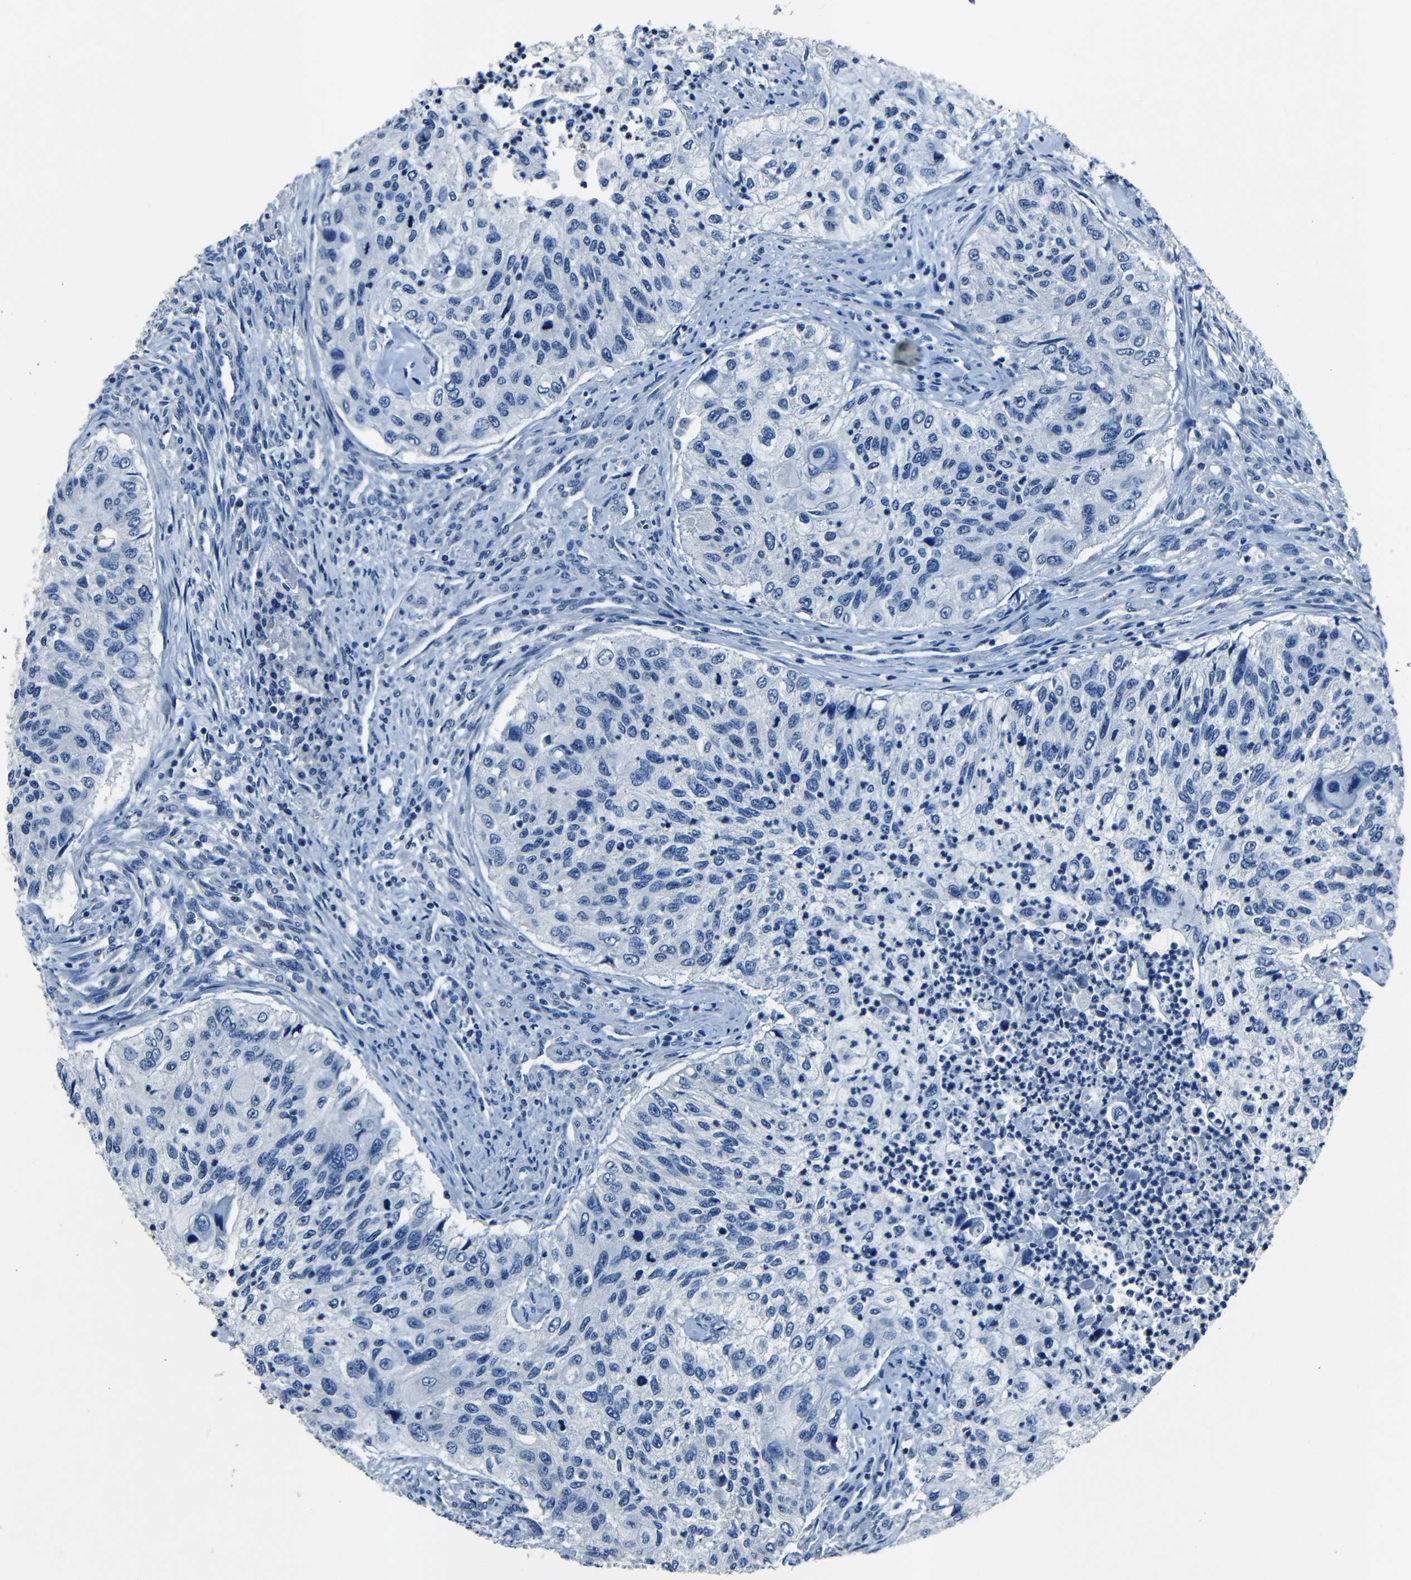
{"staining": {"intensity": "negative", "quantity": "none", "location": "none"}, "tissue": "urothelial cancer", "cell_type": "Tumor cells", "image_type": "cancer", "snomed": [{"axis": "morphology", "description": "Urothelial carcinoma, High grade"}, {"axis": "topography", "description": "Urinary bladder"}], "caption": "Human urothelial cancer stained for a protein using immunohistochemistry displays no staining in tumor cells.", "gene": "NCMAP", "patient": {"sex": "female", "age": 60}}